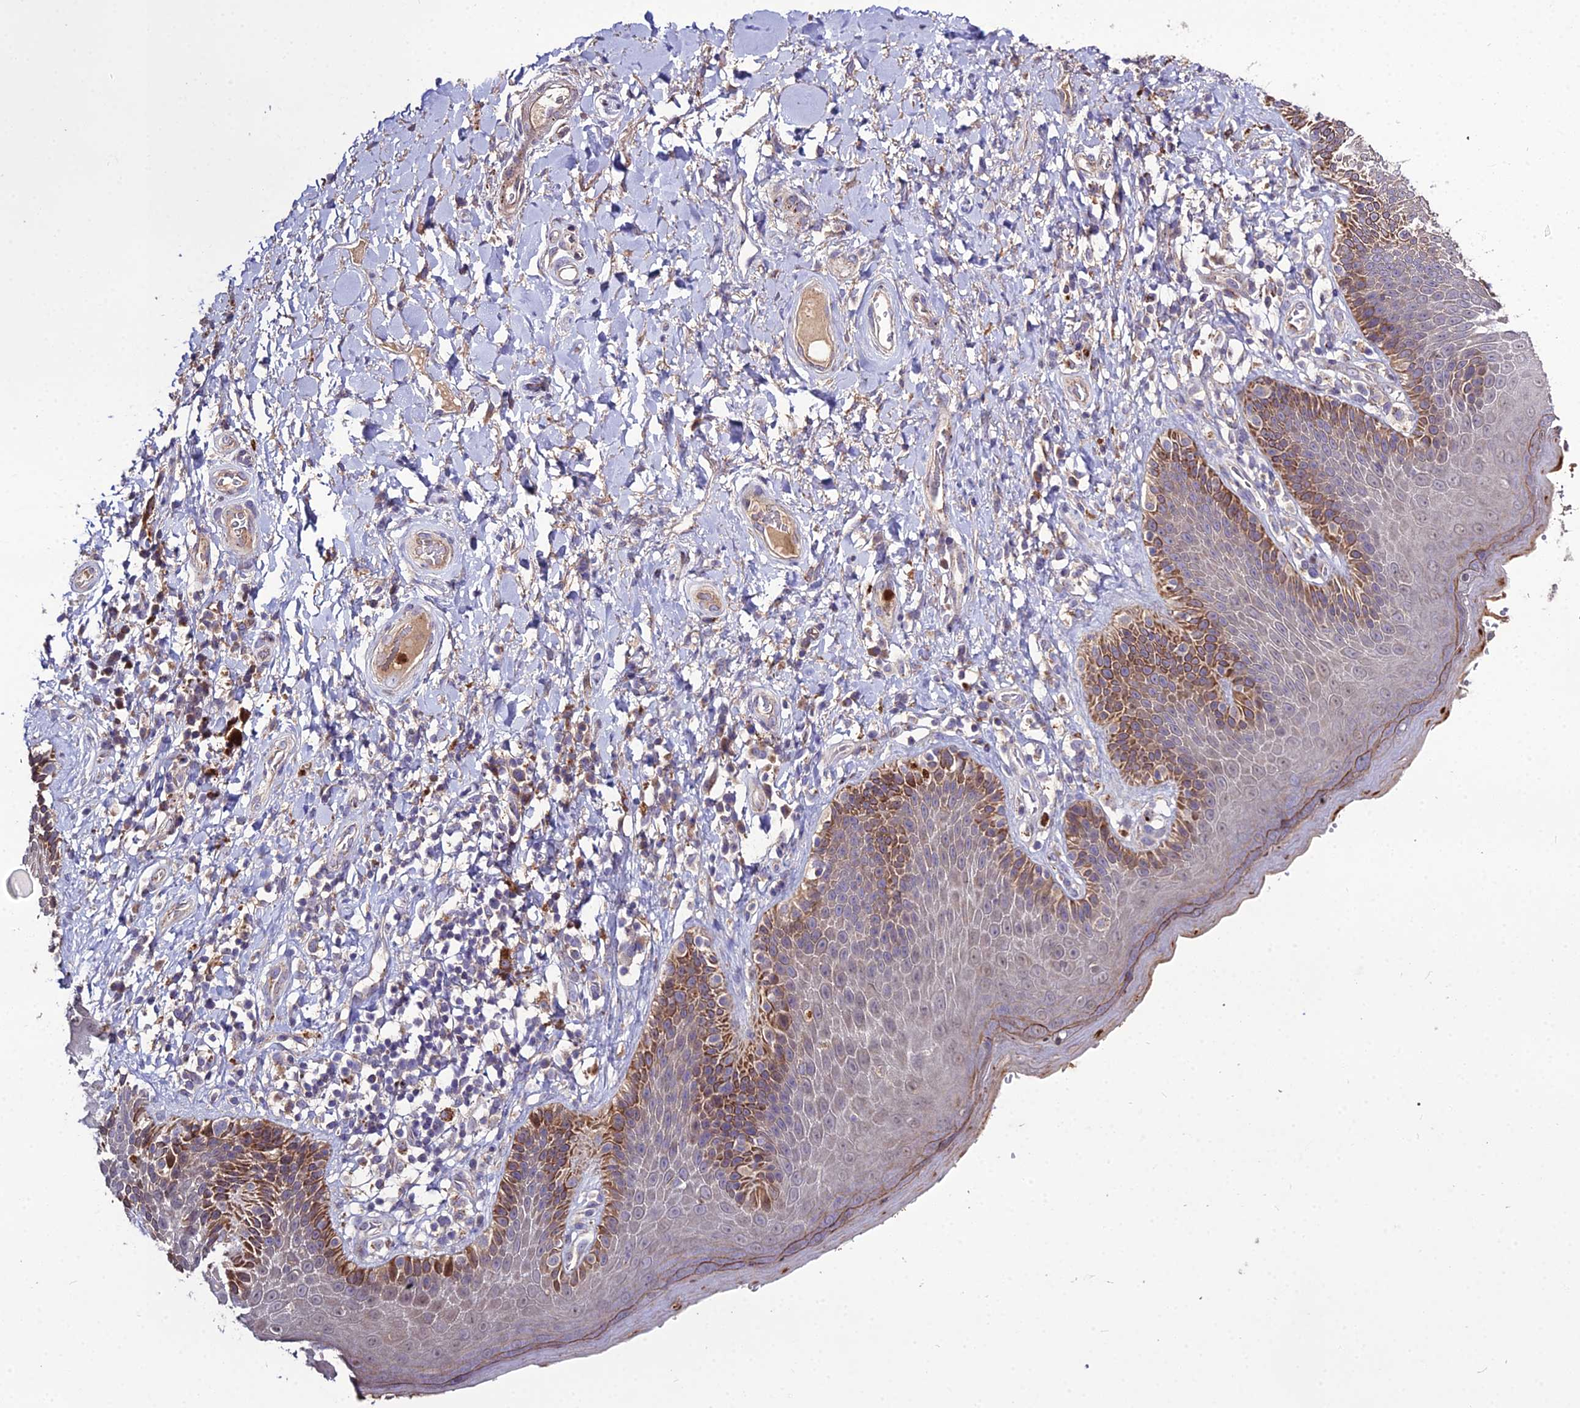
{"staining": {"intensity": "strong", "quantity": "25%-75%", "location": "cytoplasmic/membranous"}, "tissue": "skin", "cell_type": "Epidermal cells", "image_type": "normal", "snomed": [{"axis": "morphology", "description": "Normal tissue, NOS"}, {"axis": "topography", "description": "Anal"}], "caption": "Strong cytoplasmic/membranous protein staining is identified in approximately 25%-75% of epidermal cells in skin. The staining is performed using DAB (3,3'-diaminobenzidine) brown chromogen to label protein expression. The nuclei are counter-stained blue using hematoxylin.", "gene": "EID2", "patient": {"sex": "female", "age": 89}}